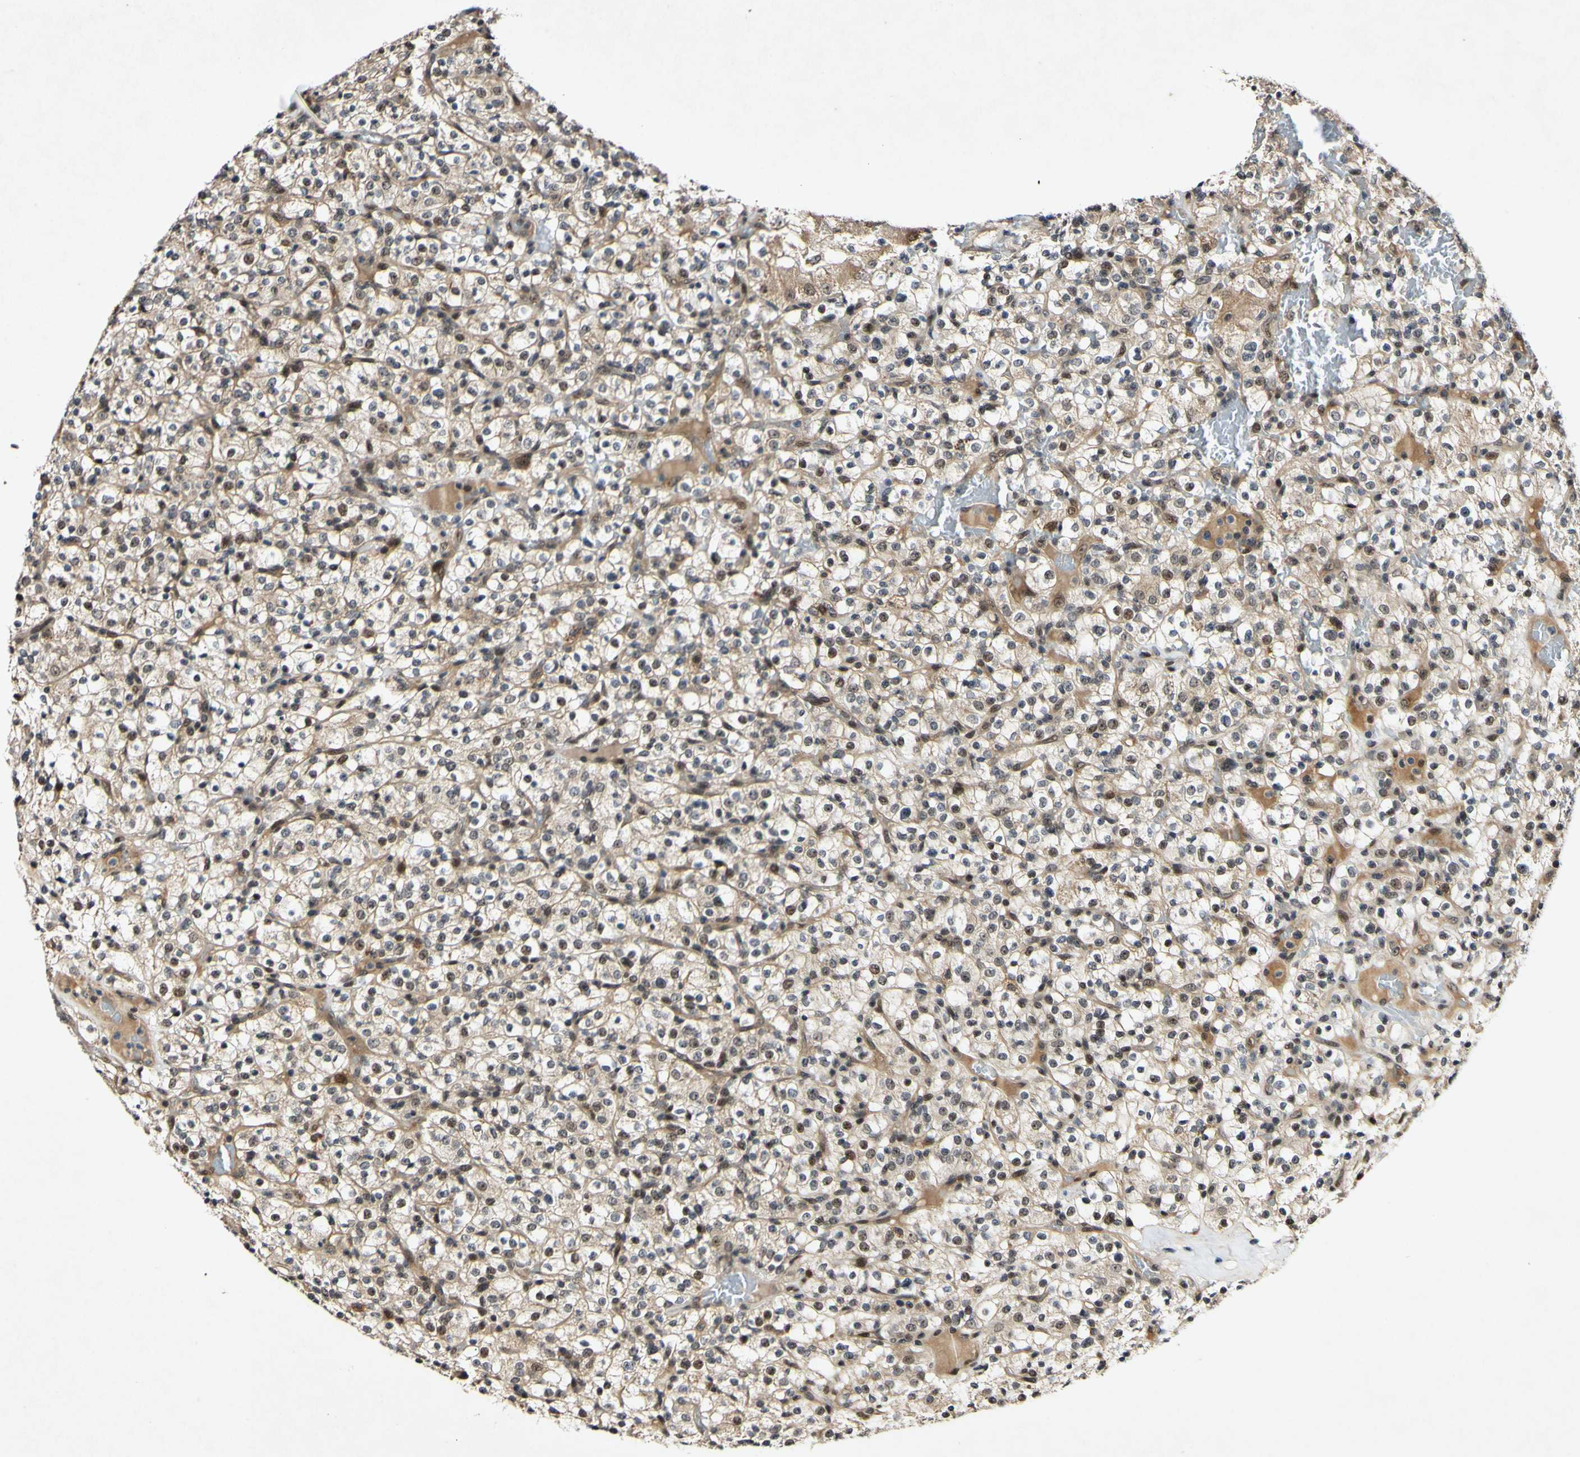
{"staining": {"intensity": "moderate", "quantity": ">75%", "location": "cytoplasmic/membranous,nuclear"}, "tissue": "renal cancer", "cell_type": "Tumor cells", "image_type": "cancer", "snomed": [{"axis": "morphology", "description": "Normal tissue, NOS"}, {"axis": "morphology", "description": "Adenocarcinoma, NOS"}, {"axis": "topography", "description": "Kidney"}], "caption": "A medium amount of moderate cytoplasmic/membranous and nuclear expression is present in approximately >75% of tumor cells in renal cancer (adenocarcinoma) tissue. The staining was performed using DAB (3,3'-diaminobenzidine) to visualize the protein expression in brown, while the nuclei were stained in blue with hematoxylin (Magnification: 20x).", "gene": "POLR2F", "patient": {"sex": "female", "age": 72}}